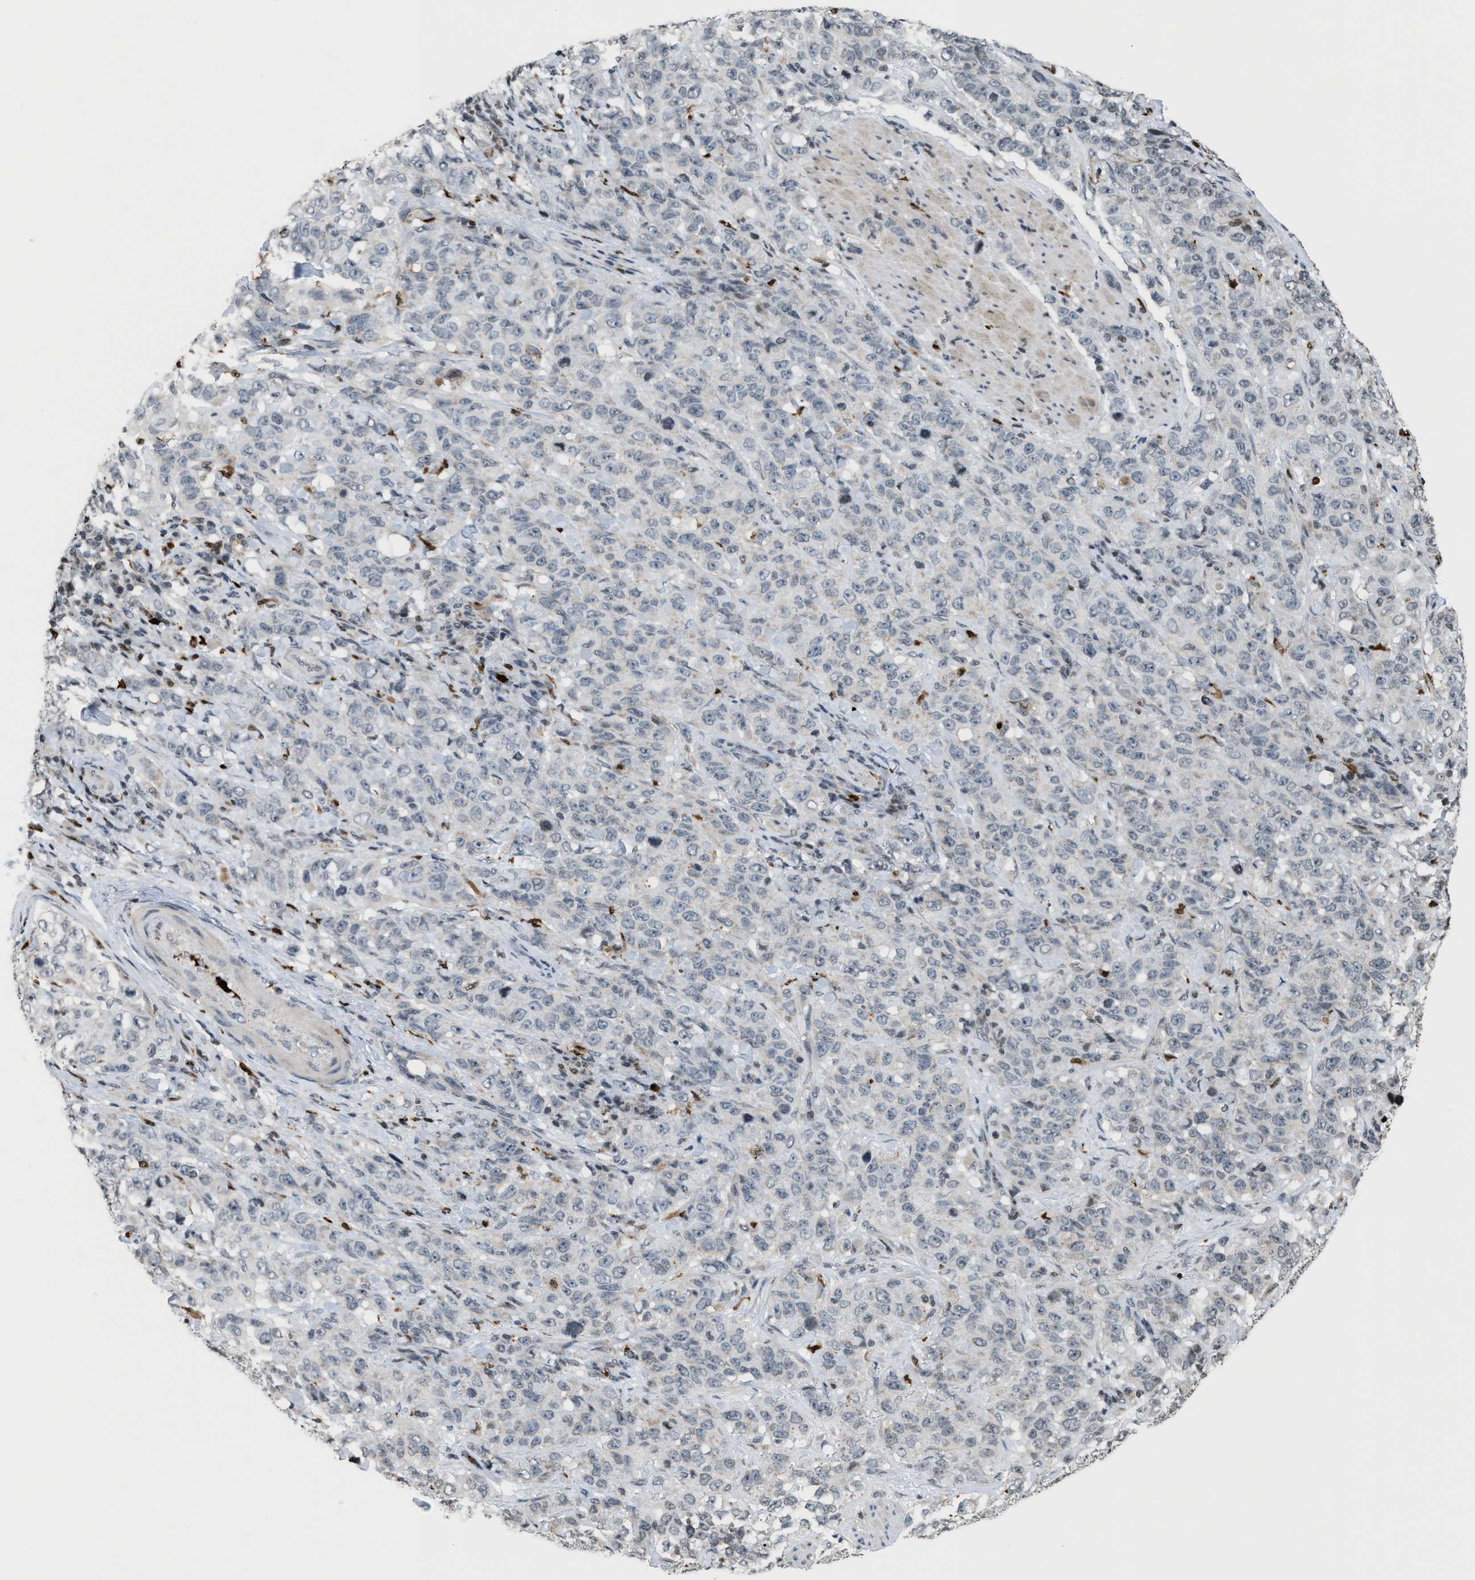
{"staining": {"intensity": "negative", "quantity": "none", "location": "none"}, "tissue": "stomach cancer", "cell_type": "Tumor cells", "image_type": "cancer", "snomed": [{"axis": "morphology", "description": "Adenocarcinoma, NOS"}, {"axis": "topography", "description": "Stomach"}], "caption": "Histopathology image shows no significant protein positivity in tumor cells of adenocarcinoma (stomach).", "gene": "PRUNE2", "patient": {"sex": "male", "age": 48}}